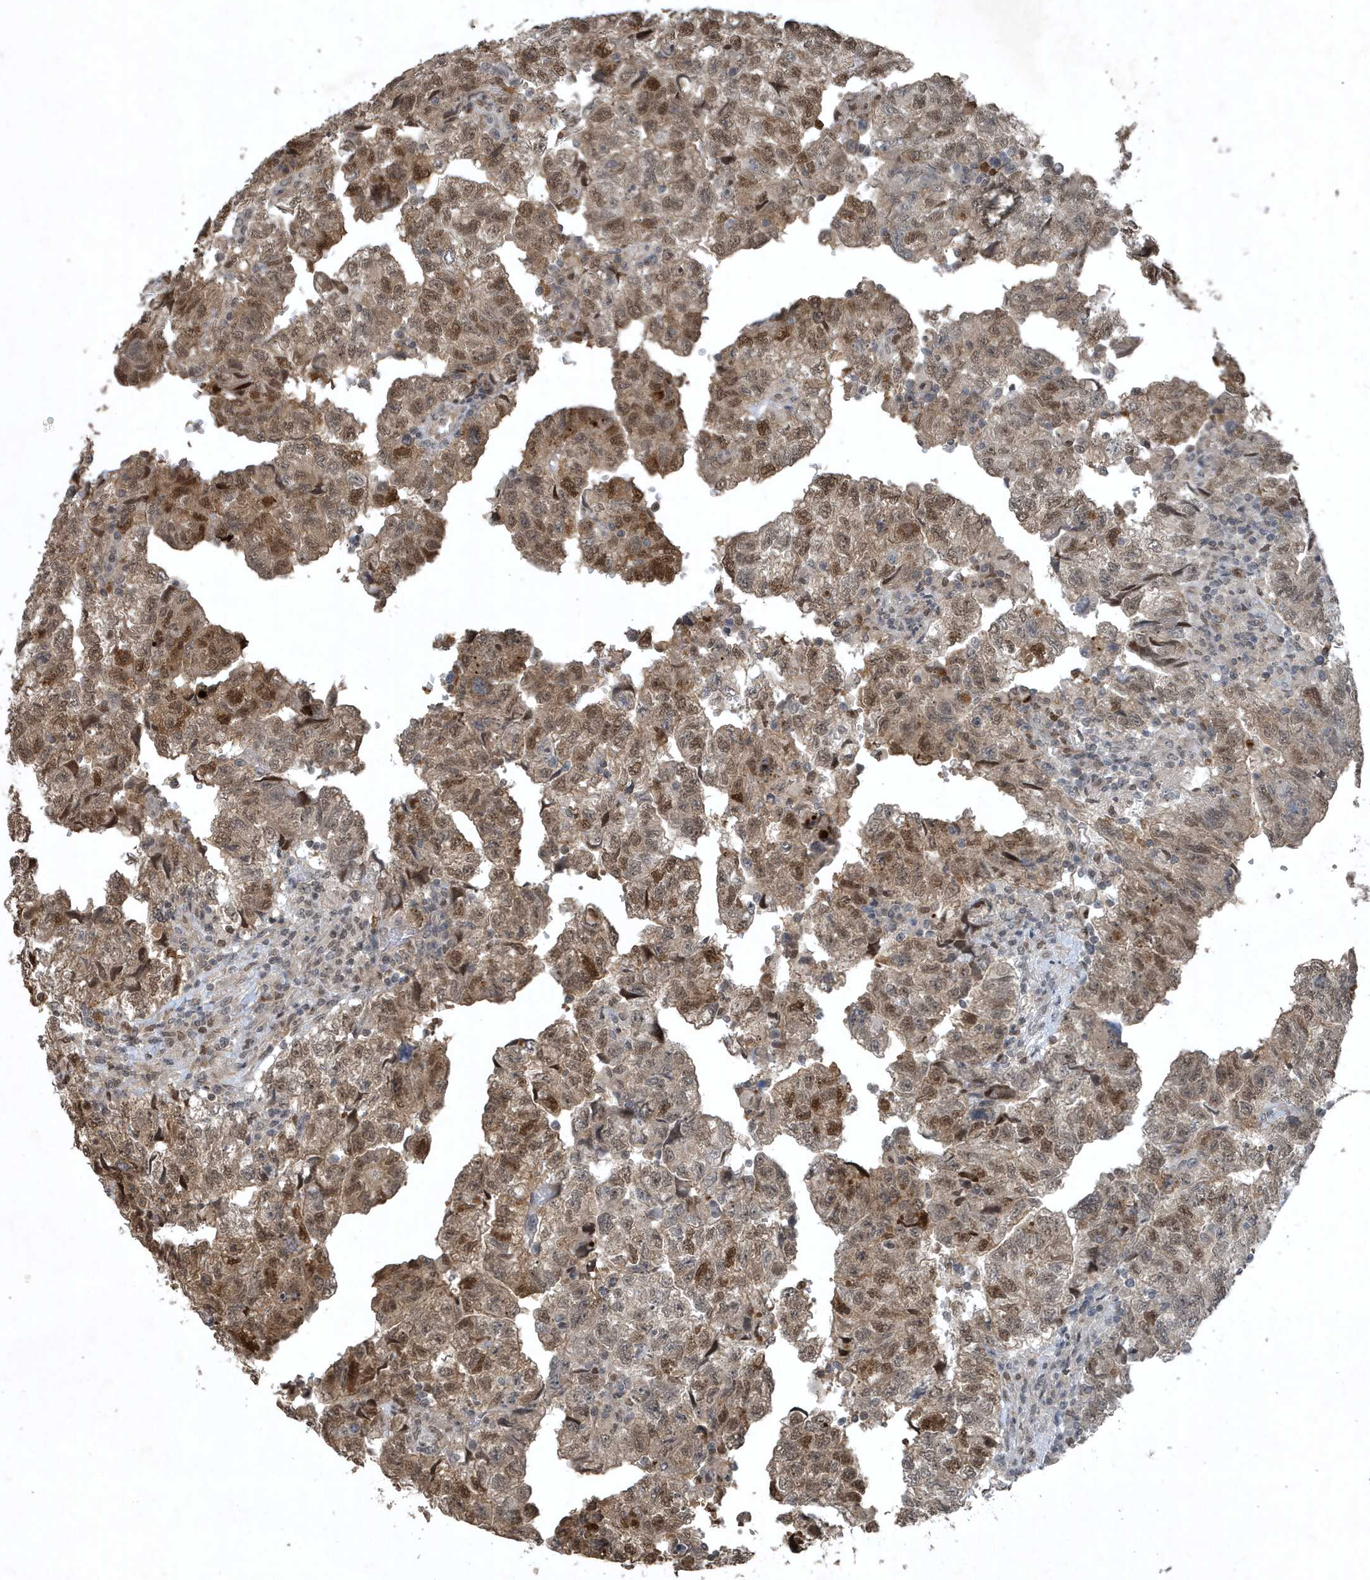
{"staining": {"intensity": "moderate", "quantity": ">75%", "location": "cytoplasmic/membranous,nuclear"}, "tissue": "testis cancer", "cell_type": "Tumor cells", "image_type": "cancer", "snomed": [{"axis": "morphology", "description": "Carcinoma, Embryonal, NOS"}, {"axis": "topography", "description": "Testis"}], "caption": "Brown immunohistochemical staining in human testis cancer (embryonal carcinoma) shows moderate cytoplasmic/membranous and nuclear positivity in about >75% of tumor cells.", "gene": "HSPA1A", "patient": {"sex": "male", "age": 36}}